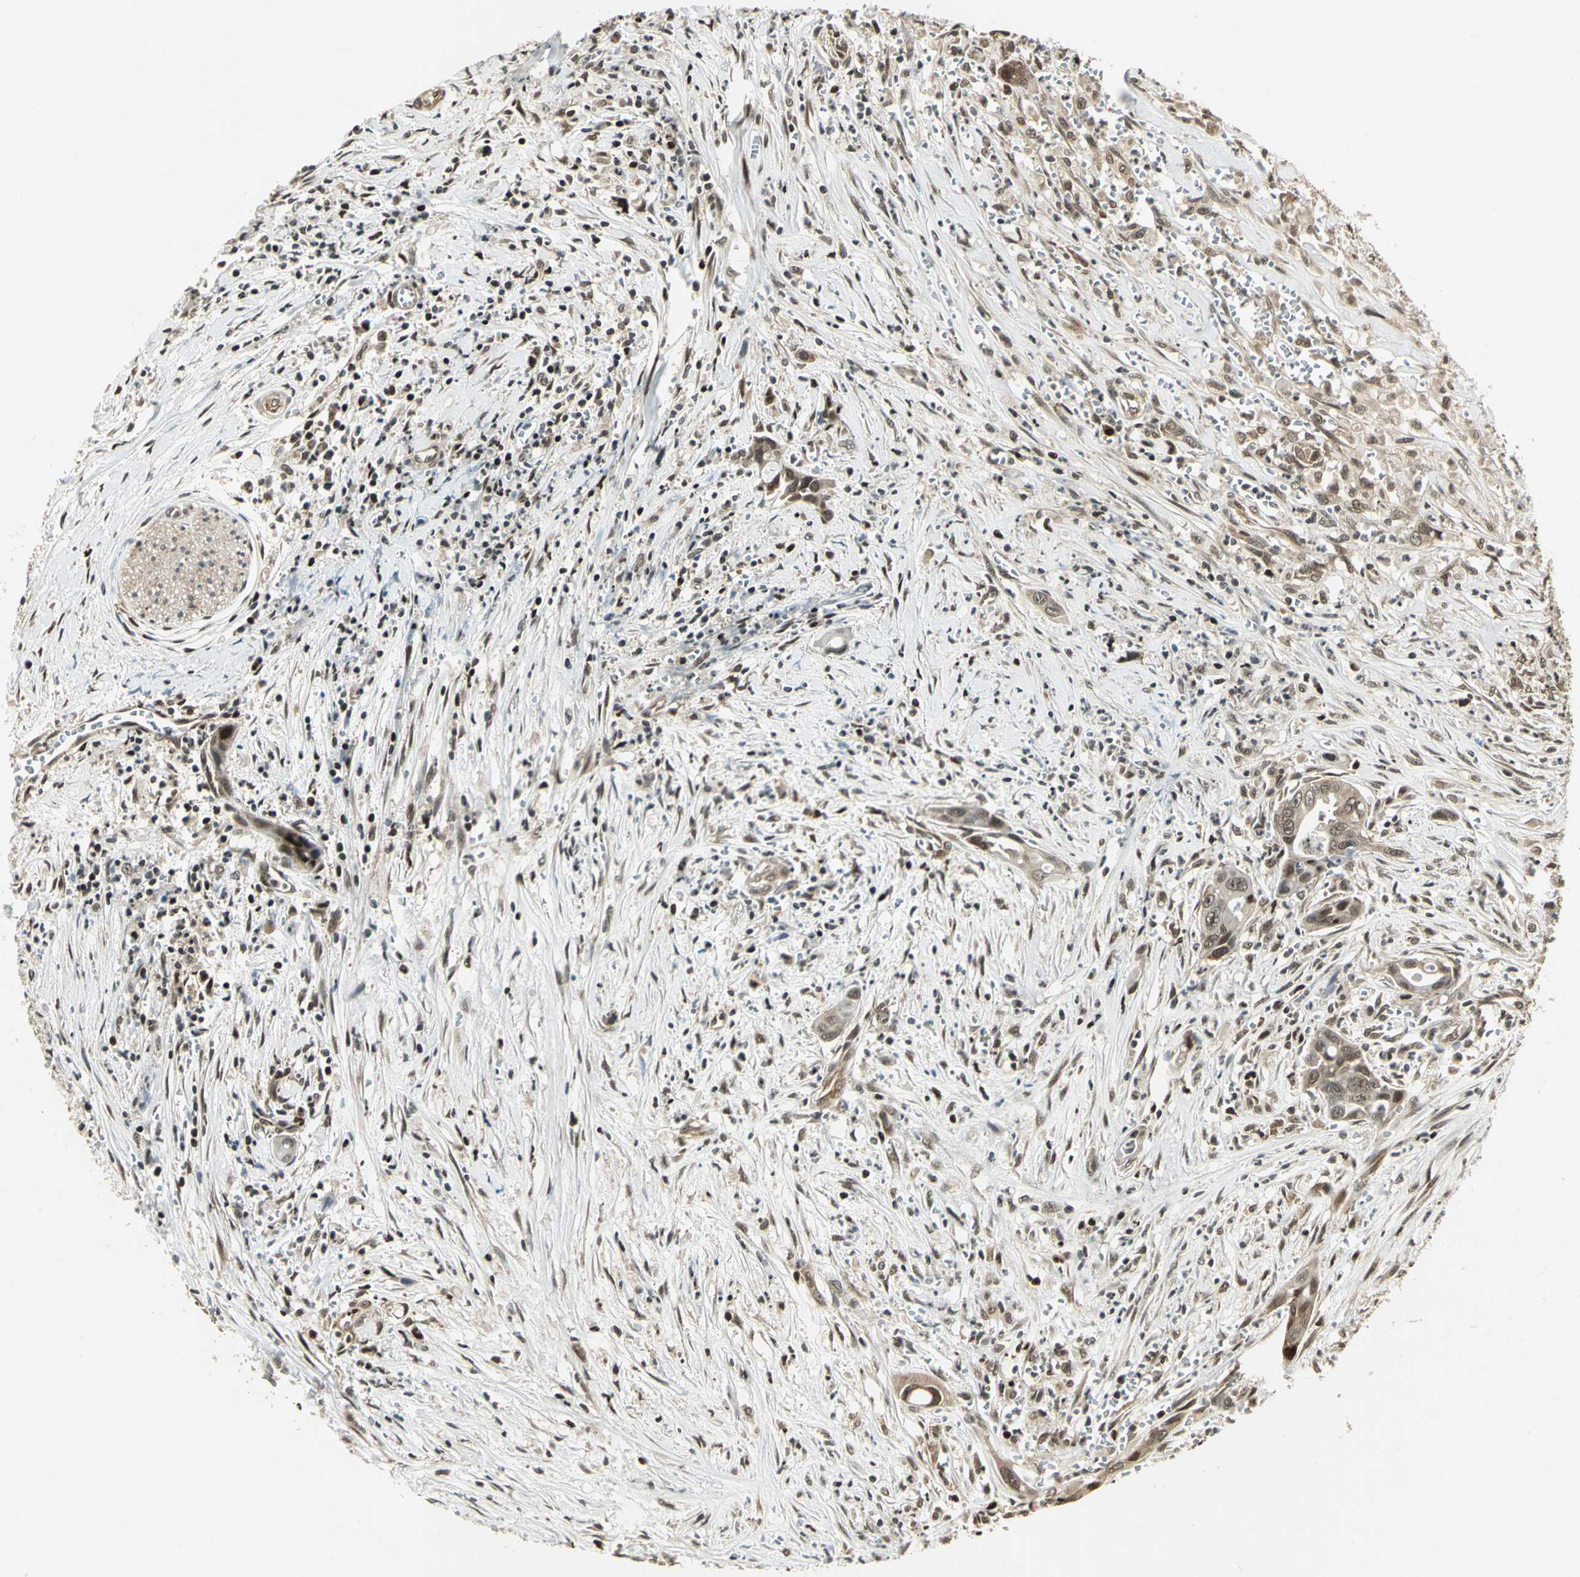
{"staining": {"intensity": "weak", "quantity": ">75%", "location": "cytoplasmic/membranous,nuclear"}, "tissue": "pancreatic cancer", "cell_type": "Tumor cells", "image_type": "cancer", "snomed": [{"axis": "morphology", "description": "Adenocarcinoma, NOS"}, {"axis": "topography", "description": "Pancreas"}], "caption": "Protein expression analysis of human pancreatic cancer (adenocarcinoma) reveals weak cytoplasmic/membranous and nuclear staining in approximately >75% of tumor cells.", "gene": "PSMC3", "patient": {"sex": "male", "age": 59}}